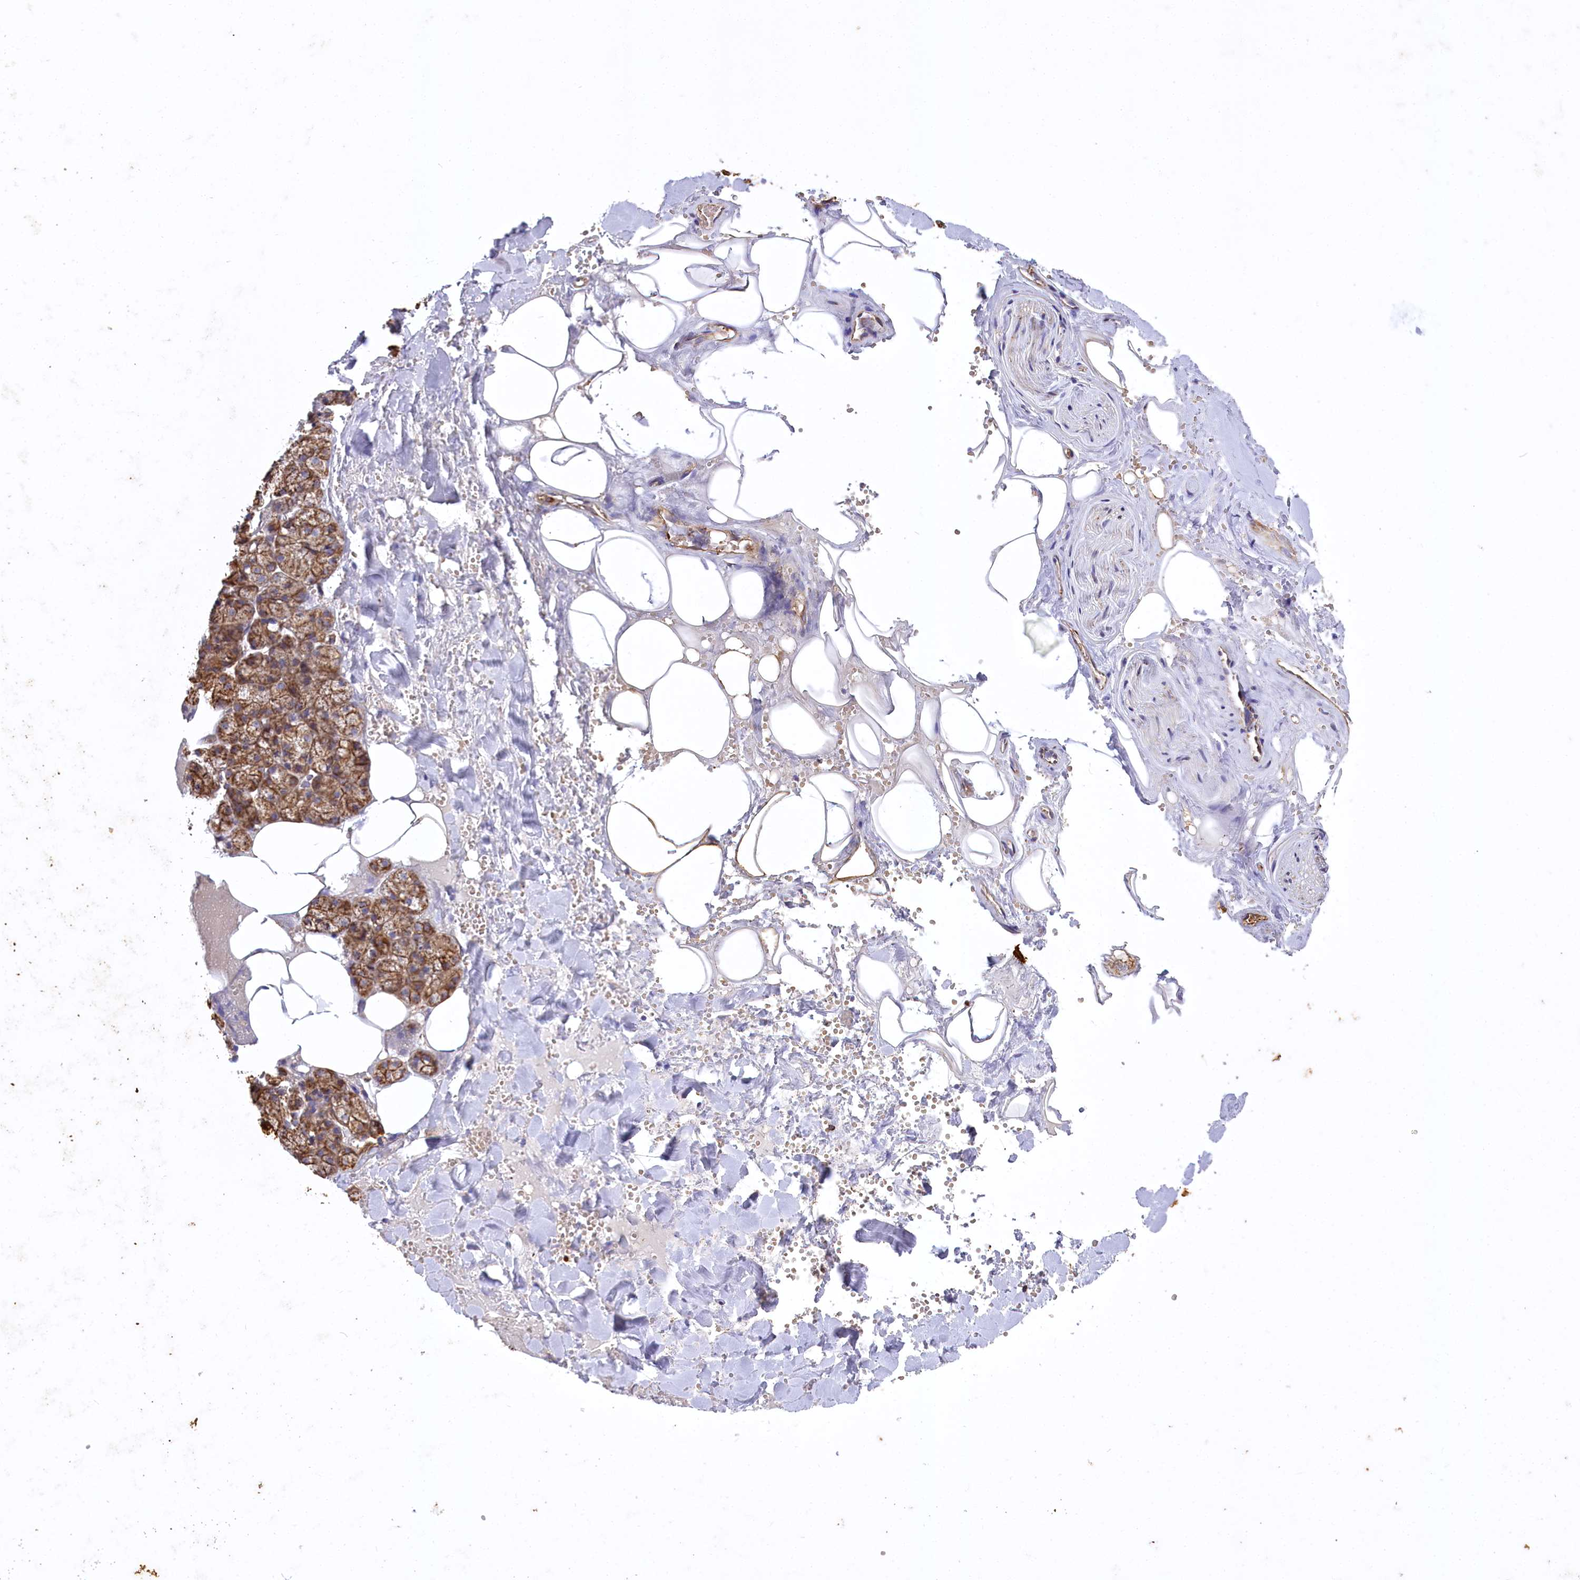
{"staining": {"intensity": "strong", "quantity": ">75%", "location": "cytoplasmic/membranous"}, "tissue": "salivary gland", "cell_type": "Glandular cells", "image_type": "normal", "snomed": [{"axis": "morphology", "description": "Normal tissue, NOS"}, {"axis": "topography", "description": "Salivary gland"}], "caption": "Approximately >75% of glandular cells in normal salivary gland show strong cytoplasmic/membranous protein positivity as visualized by brown immunohistochemical staining.", "gene": "CARD19", "patient": {"sex": "male", "age": 62}}